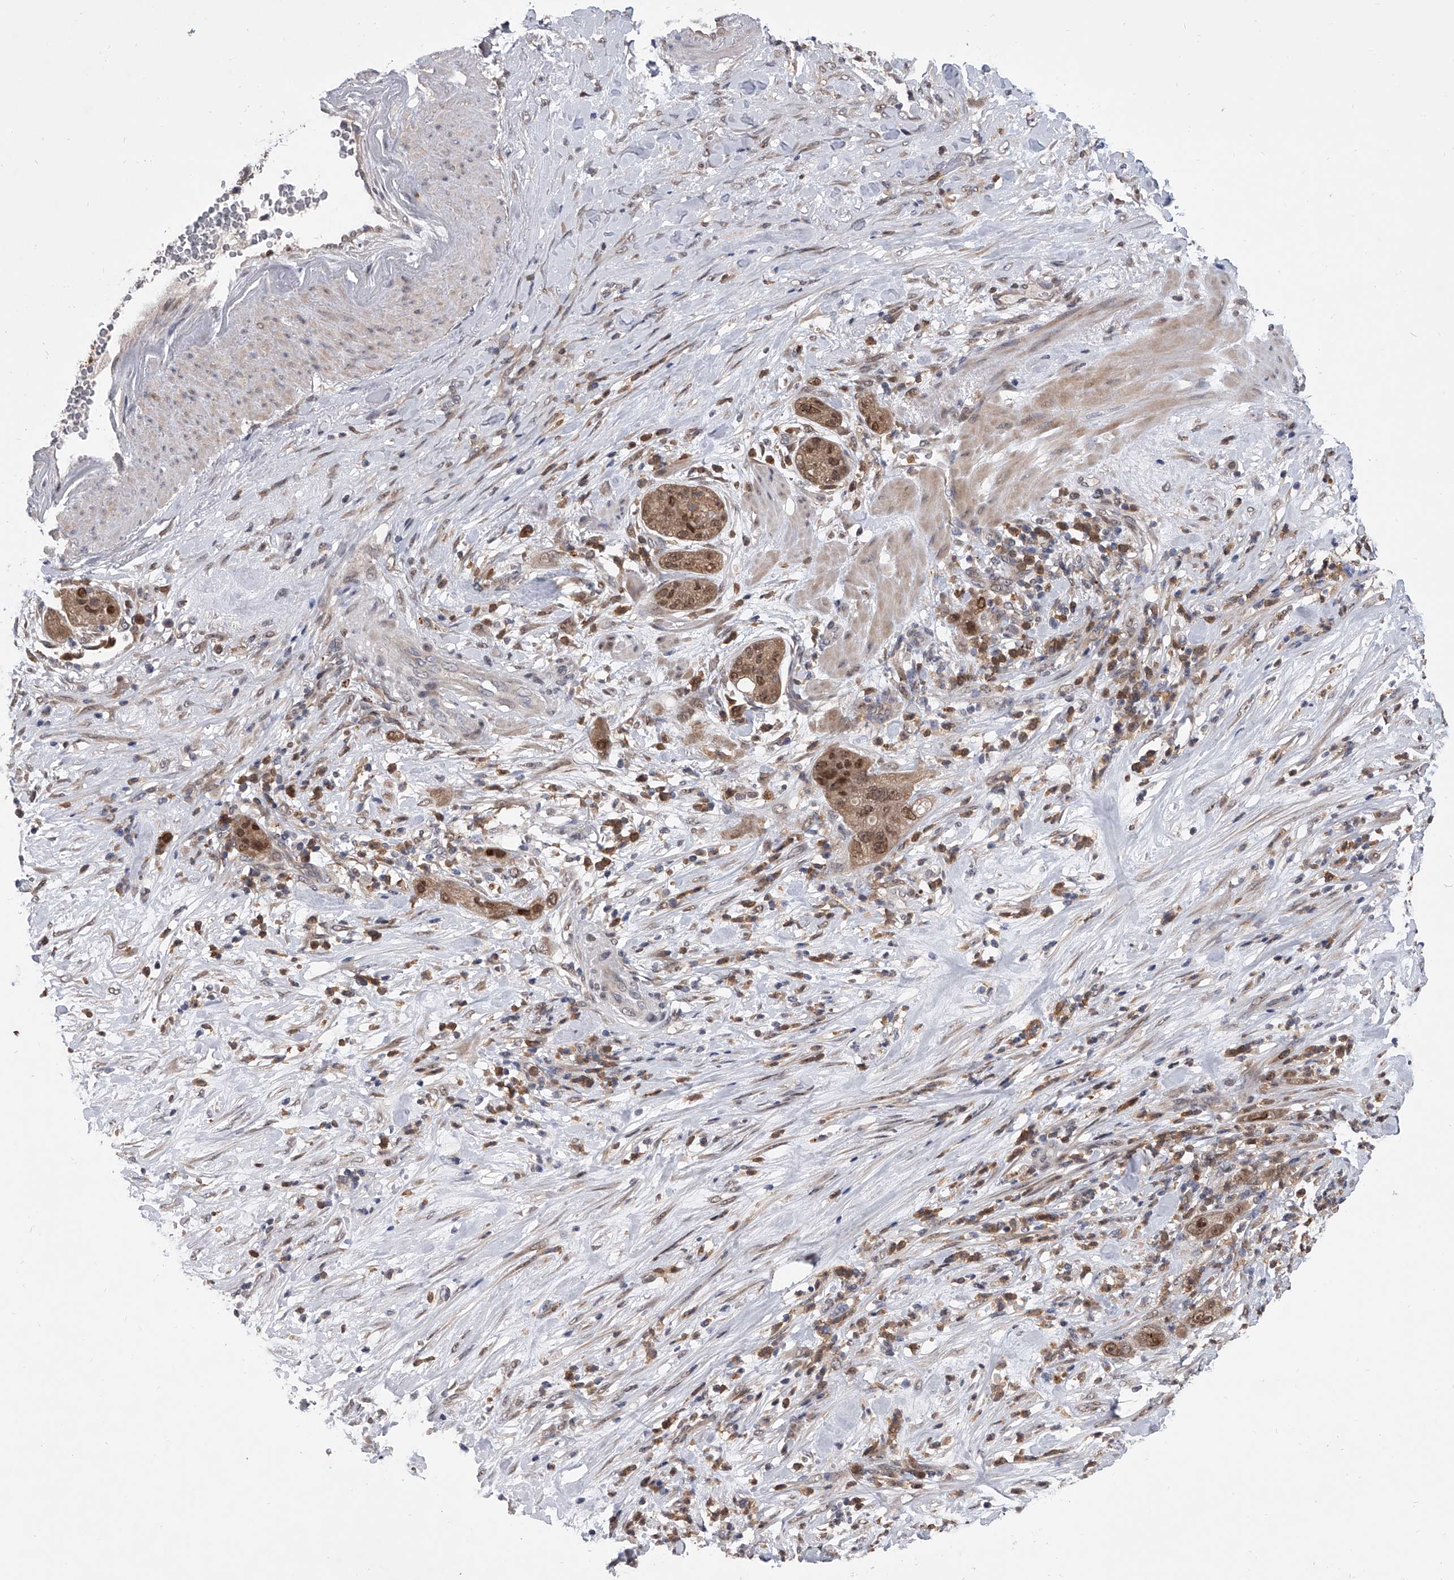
{"staining": {"intensity": "strong", "quantity": ">75%", "location": "cytoplasmic/membranous,nuclear"}, "tissue": "pancreatic cancer", "cell_type": "Tumor cells", "image_type": "cancer", "snomed": [{"axis": "morphology", "description": "Adenocarcinoma, NOS"}, {"axis": "topography", "description": "Pancreas"}], "caption": "This image demonstrates immunohistochemistry staining of pancreatic cancer, with high strong cytoplasmic/membranous and nuclear staining in approximately >75% of tumor cells.", "gene": "BHLHE23", "patient": {"sex": "female", "age": 78}}